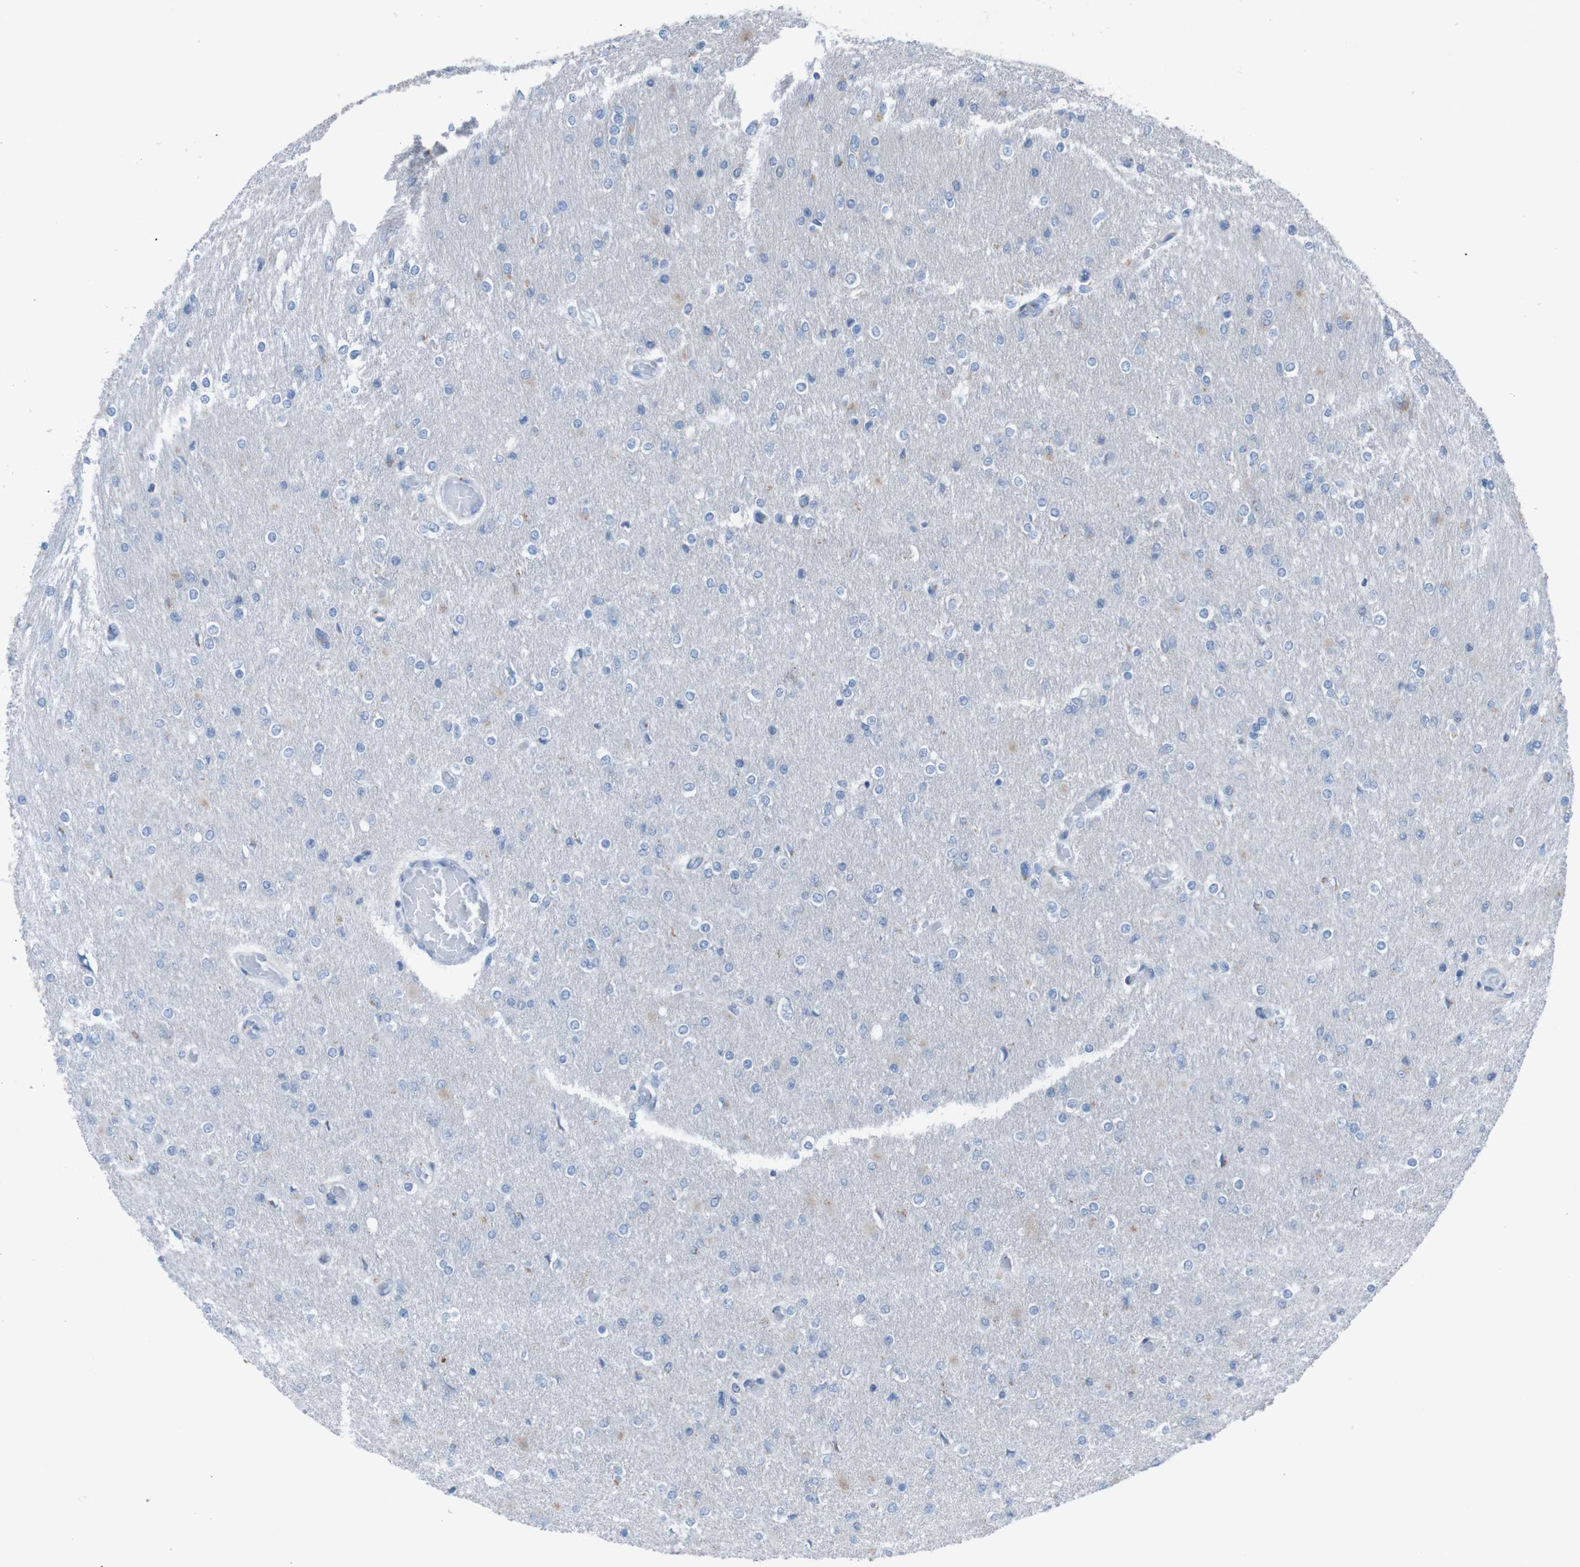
{"staining": {"intensity": "weak", "quantity": "<25%", "location": "cytoplasmic/membranous"}, "tissue": "glioma", "cell_type": "Tumor cells", "image_type": "cancer", "snomed": [{"axis": "morphology", "description": "Glioma, malignant, High grade"}, {"axis": "topography", "description": "Cerebral cortex"}], "caption": "Image shows no significant protein staining in tumor cells of malignant high-grade glioma.", "gene": "MINAR1", "patient": {"sex": "female", "age": 36}}